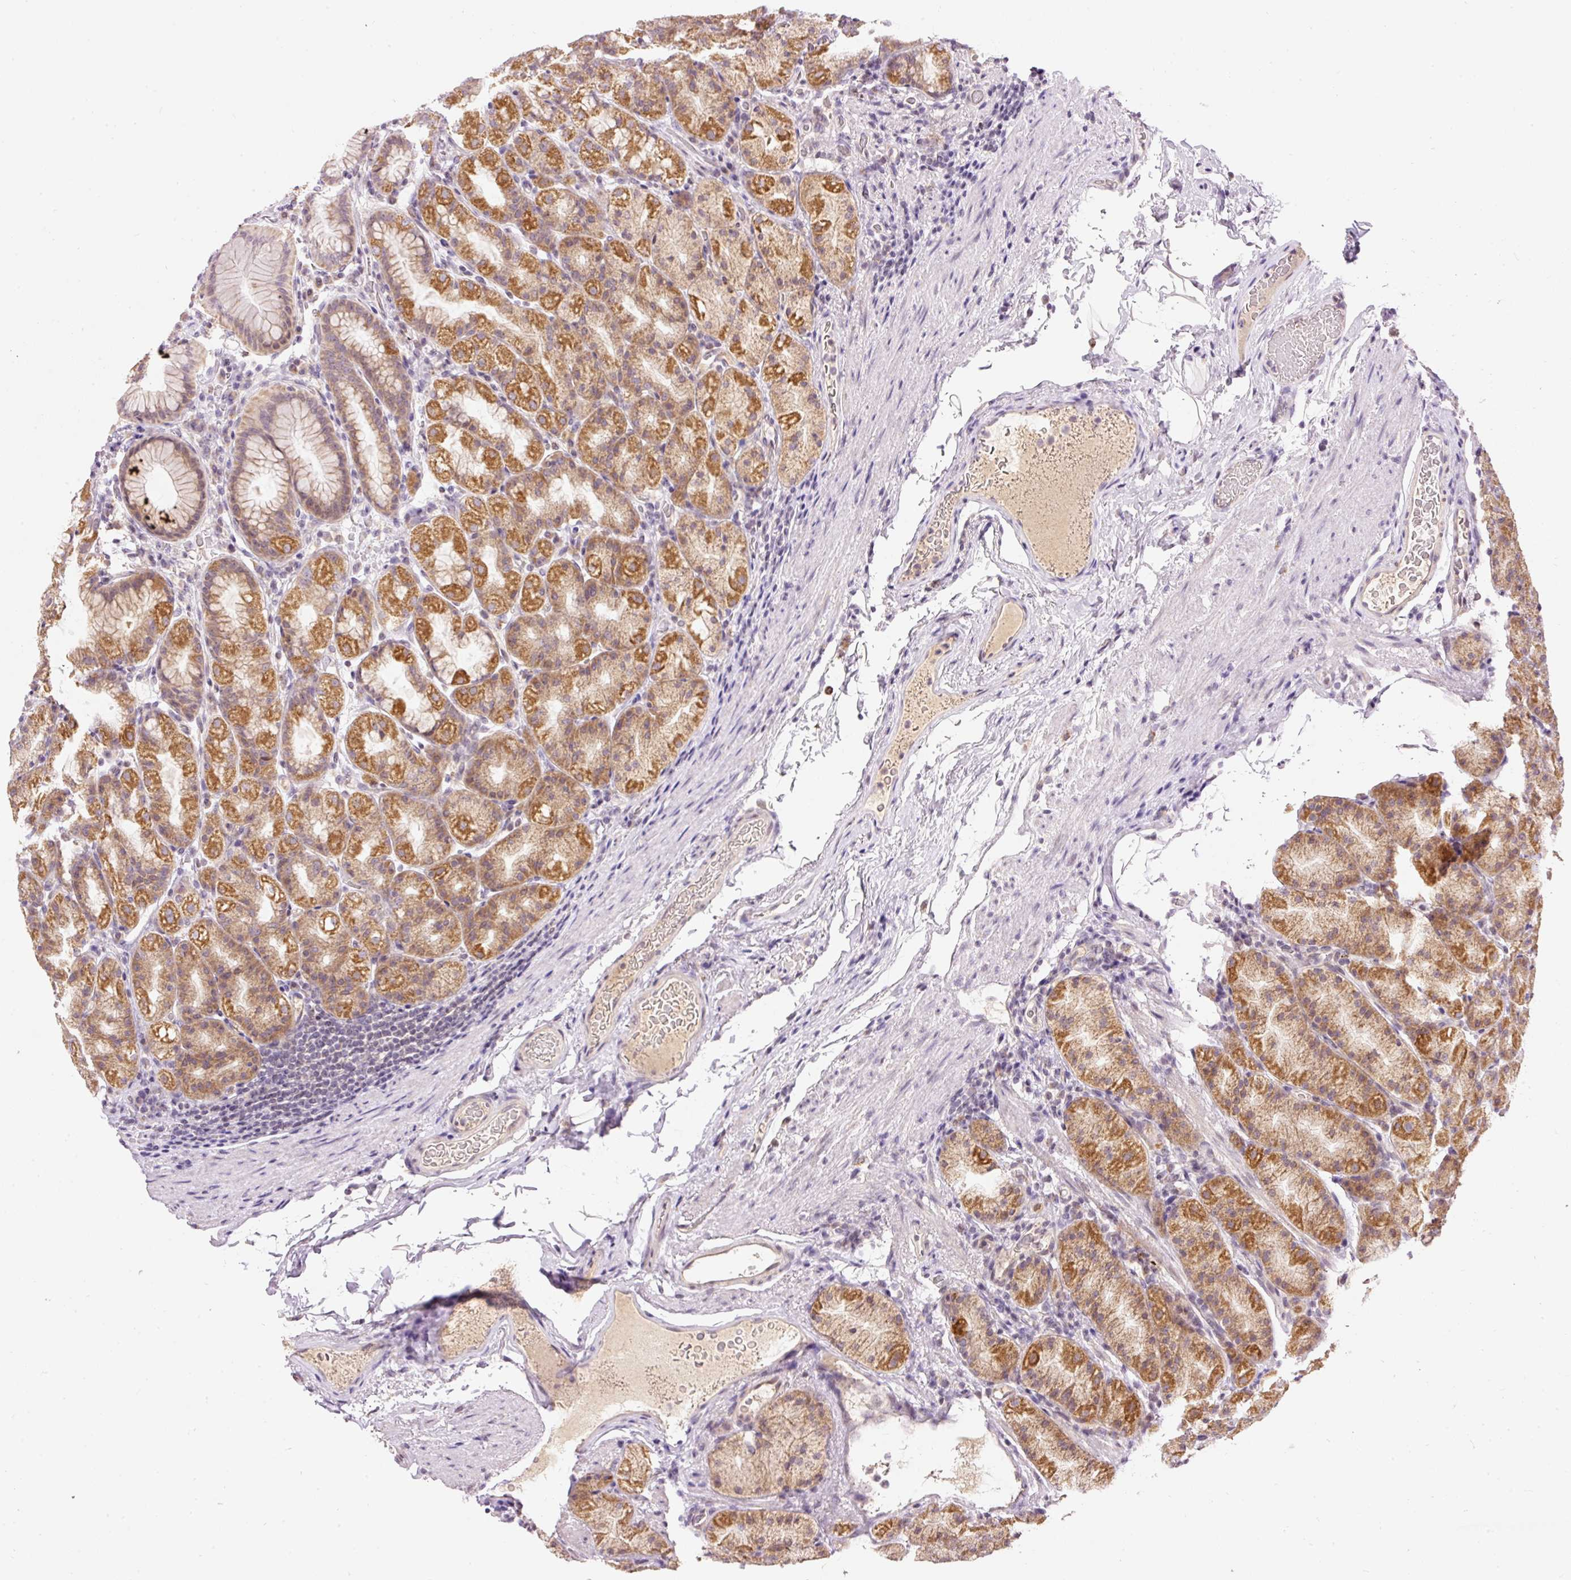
{"staining": {"intensity": "strong", "quantity": "25%-75%", "location": "cytoplasmic/membranous"}, "tissue": "stomach", "cell_type": "Glandular cells", "image_type": "normal", "snomed": [{"axis": "morphology", "description": "Normal tissue, NOS"}, {"axis": "topography", "description": "Stomach, upper"}, {"axis": "topography", "description": "Stomach"}], "caption": "Immunohistochemistry staining of normal stomach, which demonstrates high levels of strong cytoplasmic/membranous staining in approximately 25%-75% of glandular cells indicating strong cytoplasmic/membranous protein expression. The staining was performed using DAB (brown) for protein detection and nuclei were counterstained in hematoxylin (blue).", "gene": "ABHD11", "patient": {"sex": "male", "age": 68}}